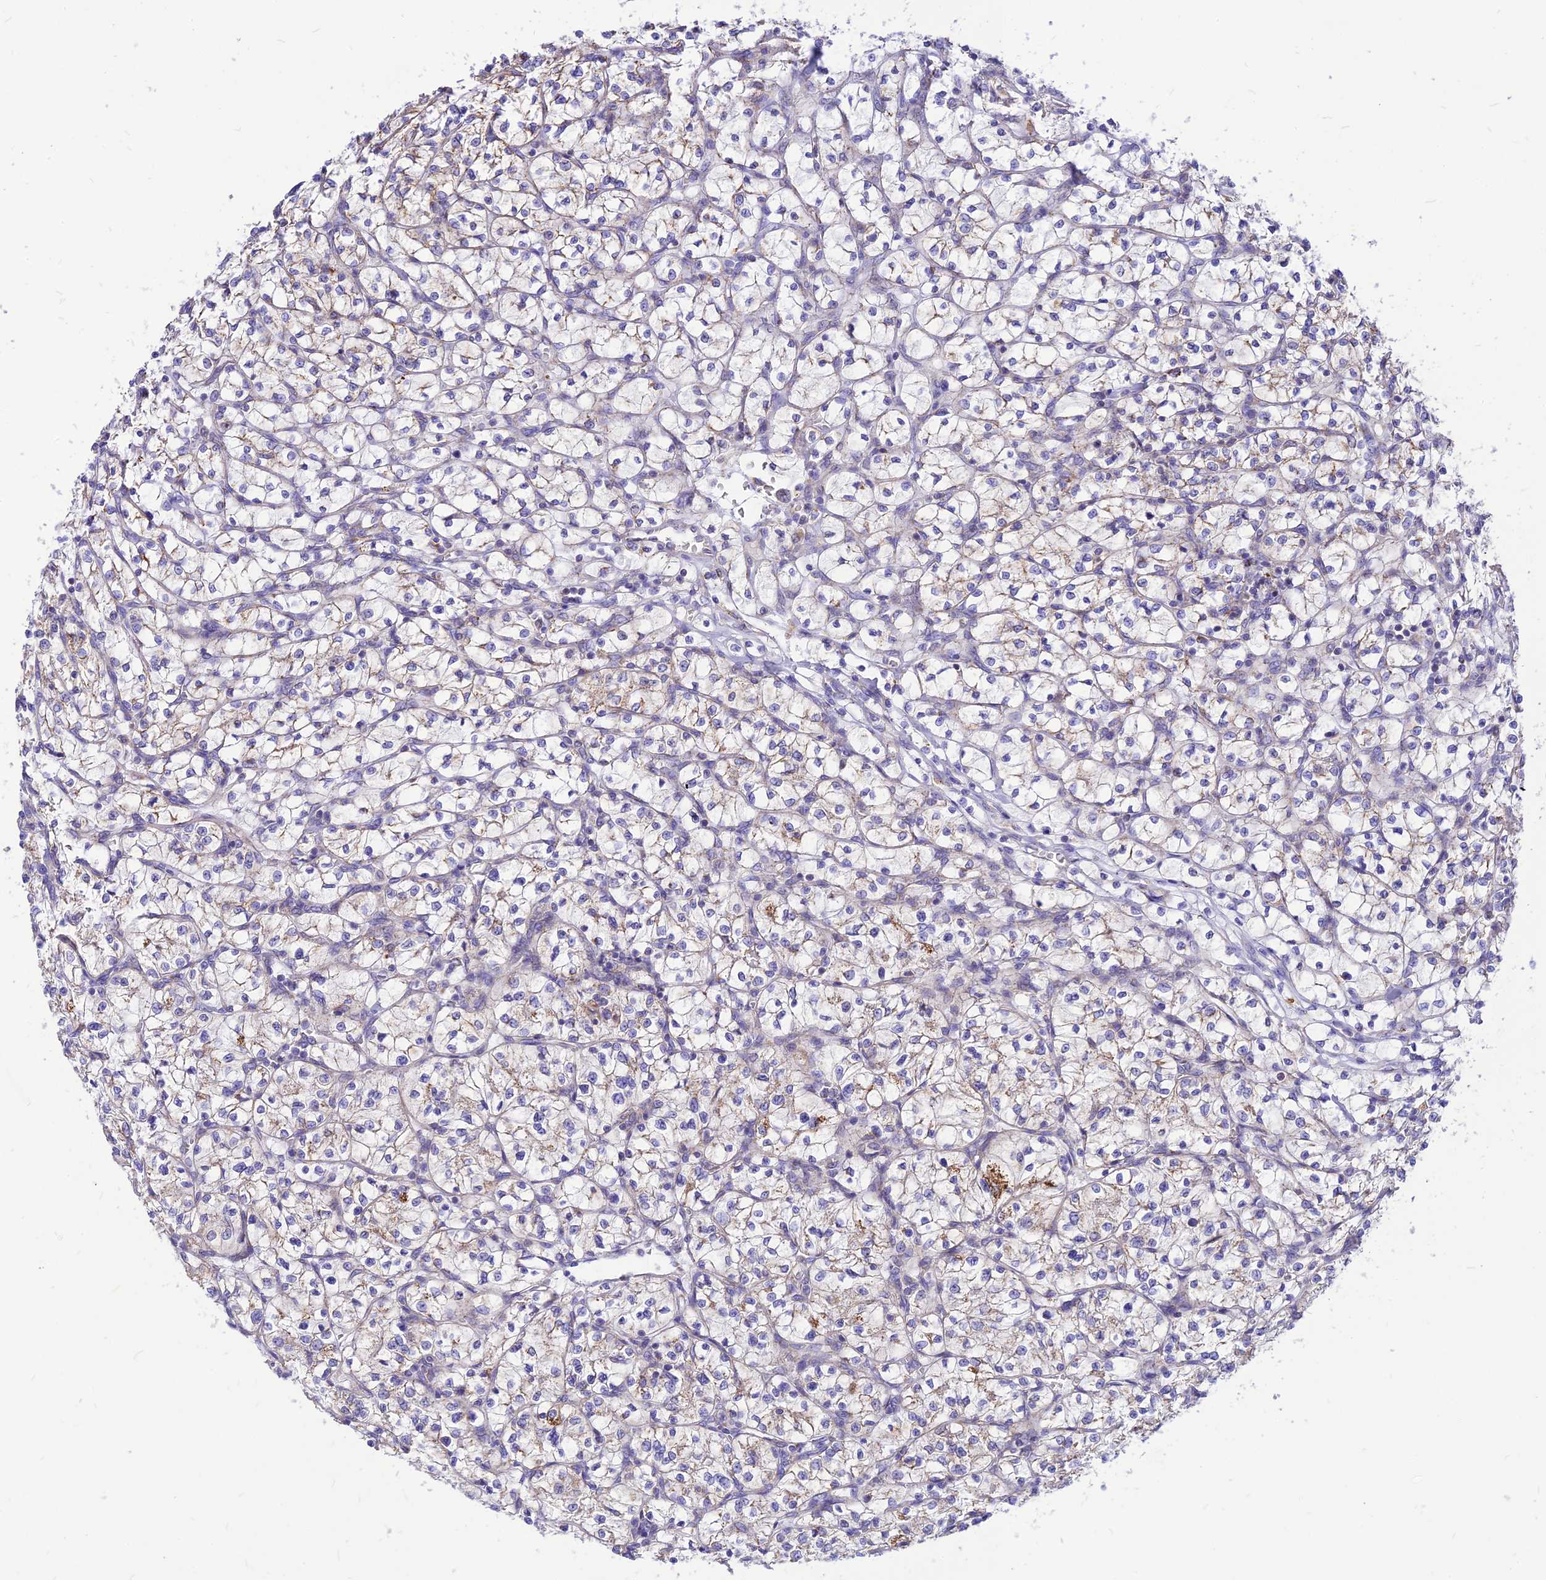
{"staining": {"intensity": "weak", "quantity": "<25%", "location": "cytoplasmic/membranous"}, "tissue": "renal cancer", "cell_type": "Tumor cells", "image_type": "cancer", "snomed": [{"axis": "morphology", "description": "Adenocarcinoma, NOS"}, {"axis": "topography", "description": "Kidney"}], "caption": "Immunohistochemical staining of adenocarcinoma (renal) shows no significant expression in tumor cells. (DAB IHC visualized using brightfield microscopy, high magnification).", "gene": "ECI1", "patient": {"sex": "female", "age": 64}}